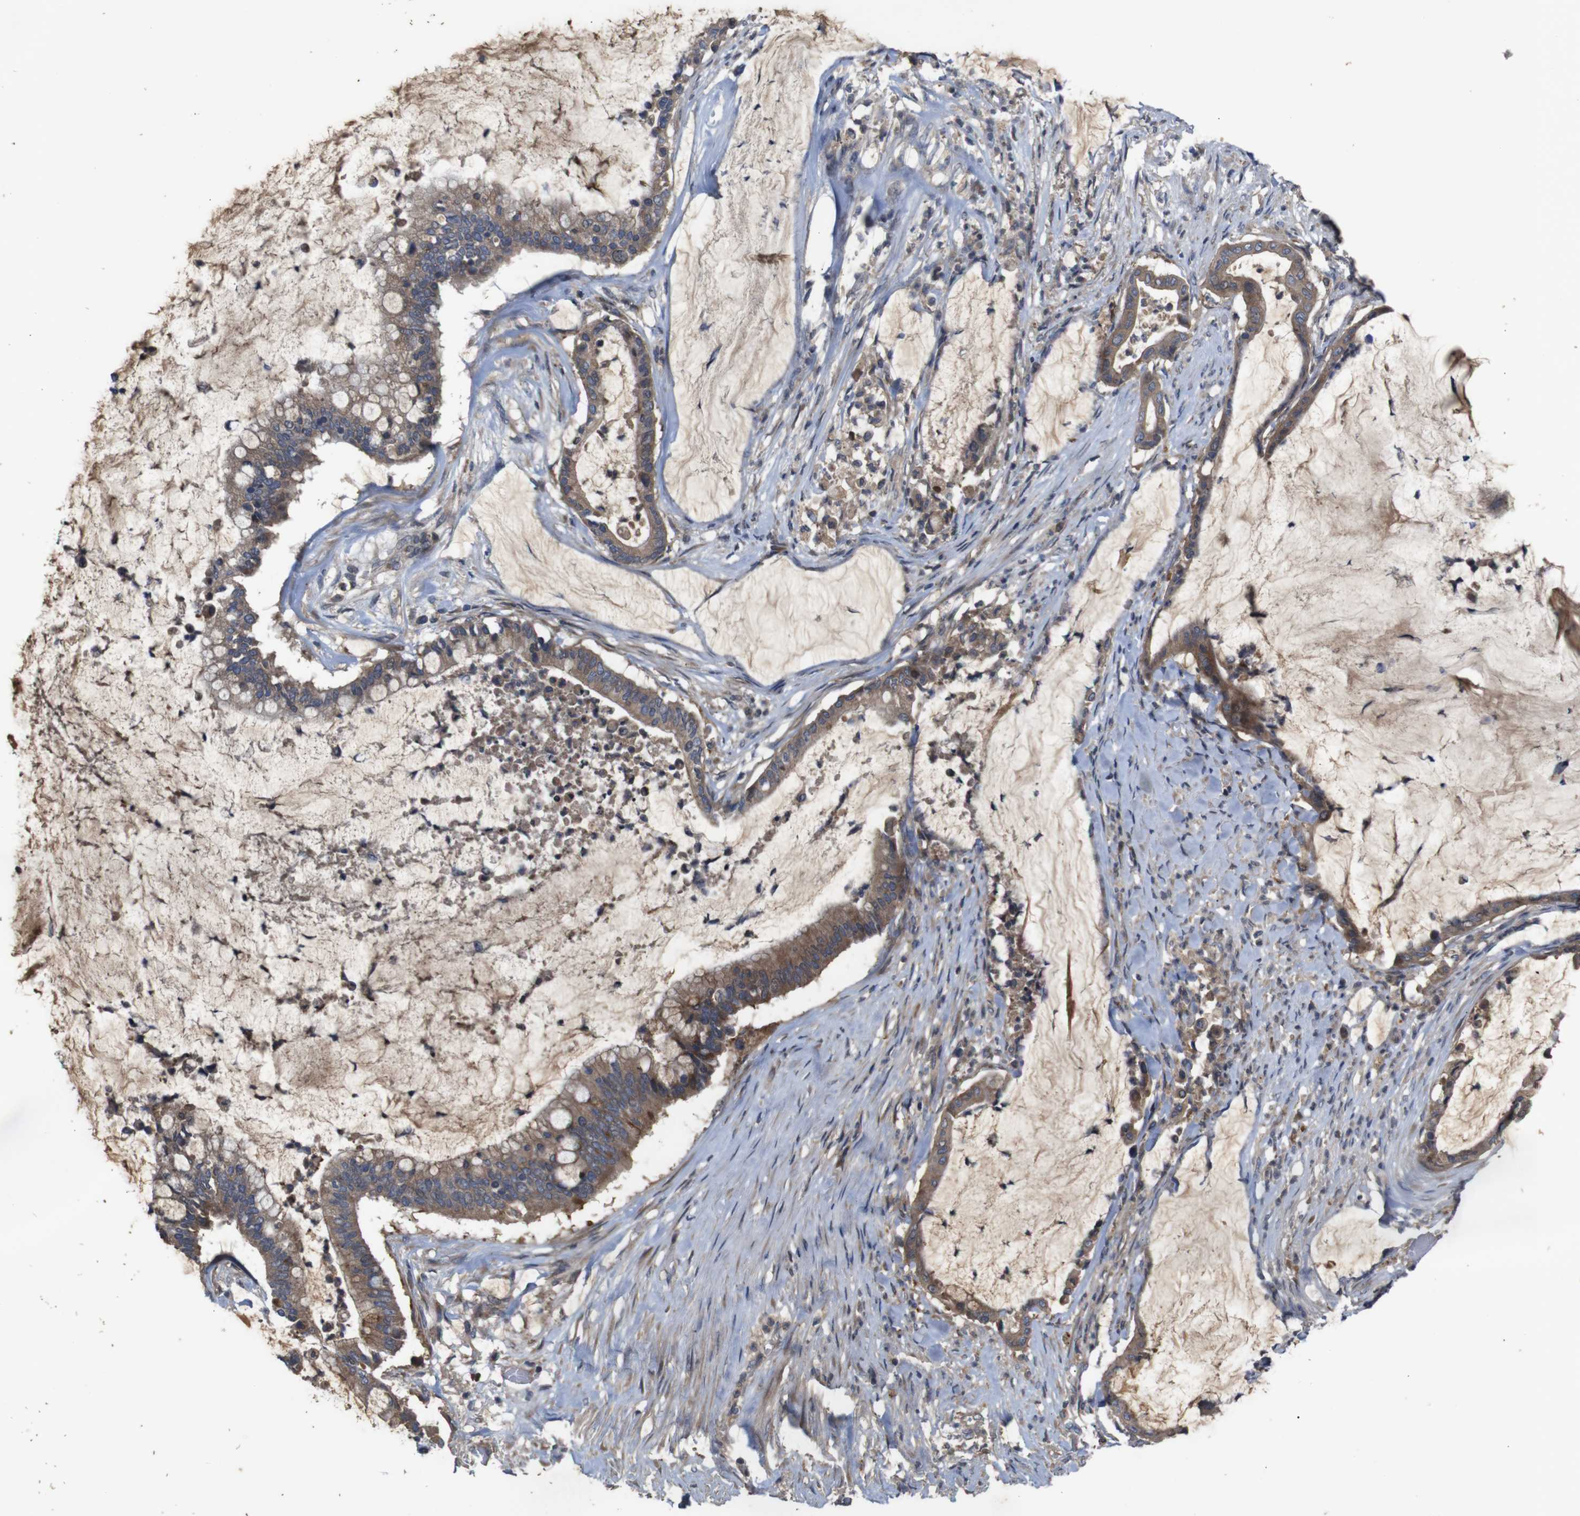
{"staining": {"intensity": "moderate", "quantity": ">75%", "location": "cytoplasmic/membranous"}, "tissue": "pancreatic cancer", "cell_type": "Tumor cells", "image_type": "cancer", "snomed": [{"axis": "morphology", "description": "Adenocarcinoma, NOS"}, {"axis": "topography", "description": "Pancreas"}], "caption": "Immunohistochemical staining of human pancreatic cancer (adenocarcinoma) demonstrates moderate cytoplasmic/membranous protein positivity in approximately >75% of tumor cells. (DAB IHC with brightfield microscopy, high magnification).", "gene": "PTPN1", "patient": {"sex": "male", "age": 41}}